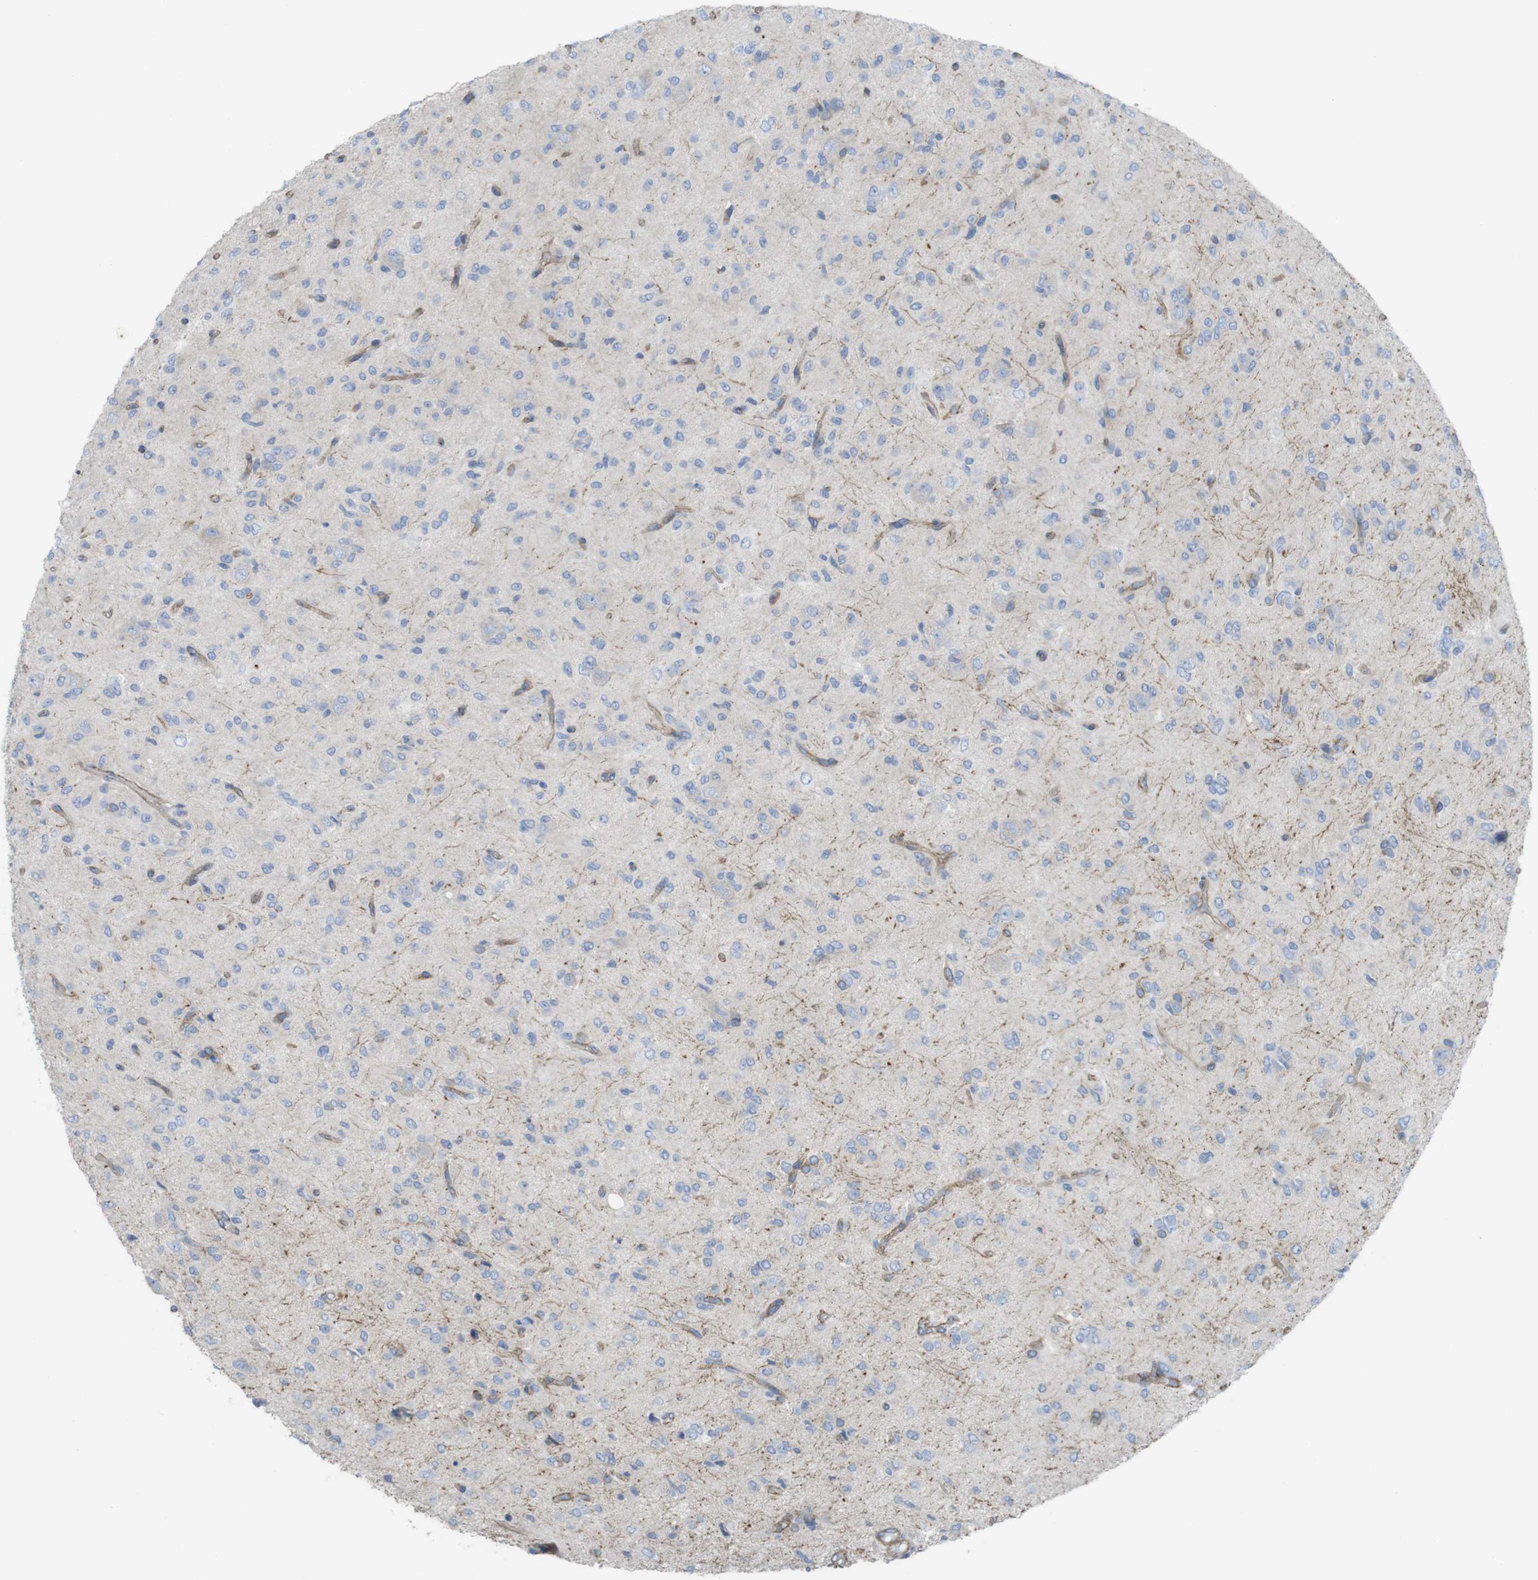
{"staining": {"intensity": "negative", "quantity": "none", "location": "none"}, "tissue": "glioma", "cell_type": "Tumor cells", "image_type": "cancer", "snomed": [{"axis": "morphology", "description": "Glioma, malignant, High grade"}, {"axis": "topography", "description": "Brain"}], "caption": "A micrograph of human glioma is negative for staining in tumor cells. (DAB (3,3'-diaminobenzidine) immunohistochemistry with hematoxylin counter stain).", "gene": "PREX2", "patient": {"sex": "female", "age": 59}}